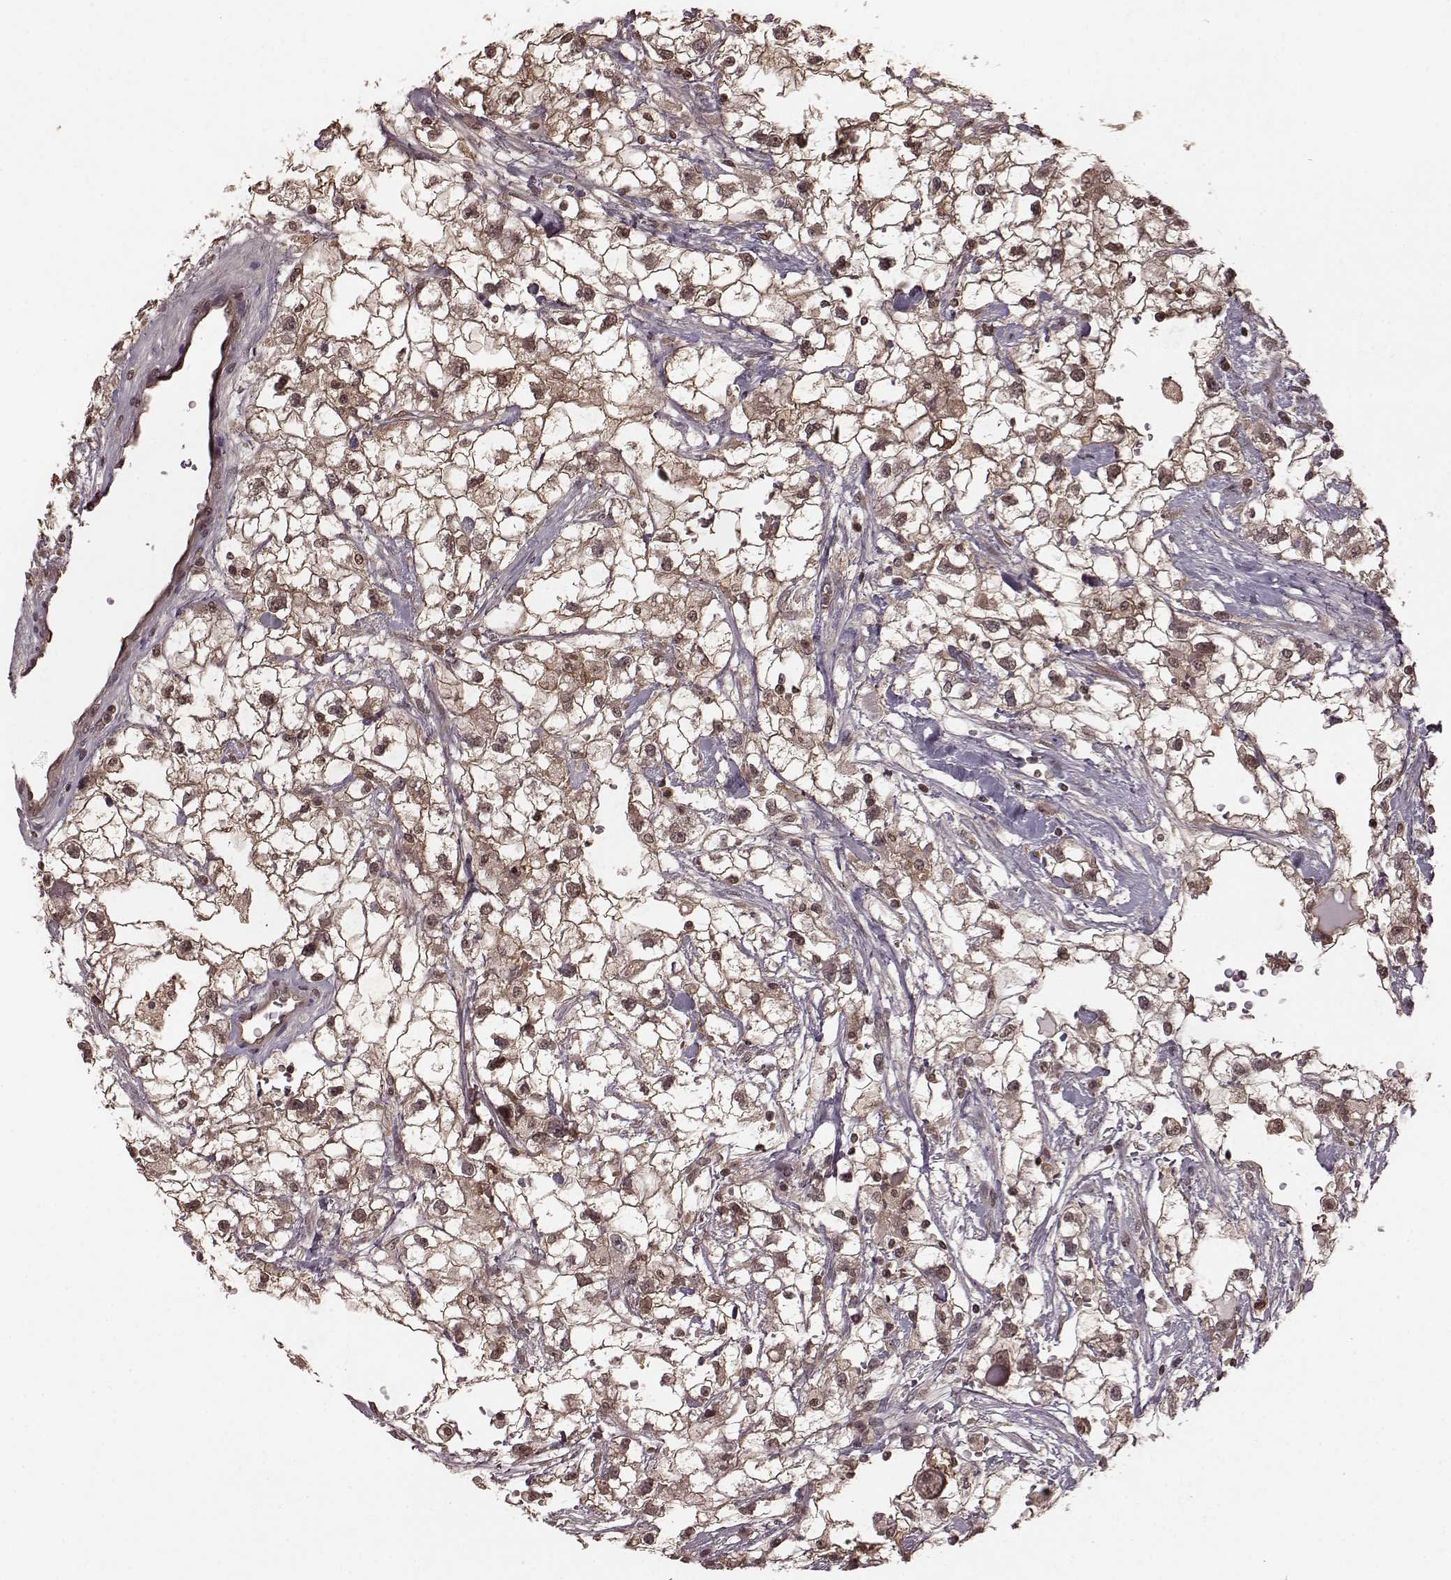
{"staining": {"intensity": "weak", "quantity": ">75%", "location": "cytoplasmic/membranous,nuclear"}, "tissue": "renal cancer", "cell_type": "Tumor cells", "image_type": "cancer", "snomed": [{"axis": "morphology", "description": "Adenocarcinoma, NOS"}, {"axis": "topography", "description": "Kidney"}], "caption": "Immunohistochemistry (IHC) staining of renal cancer, which reveals low levels of weak cytoplasmic/membranous and nuclear staining in approximately >75% of tumor cells indicating weak cytoplasmic/membranous and nuclear protein positivity. The staining was performed using DAB (brown) for protein detection and nuclei were counterstained in hematoxylin (blue).", "gene": "GSS", "patient": {"sex": "male", "age": 59}}